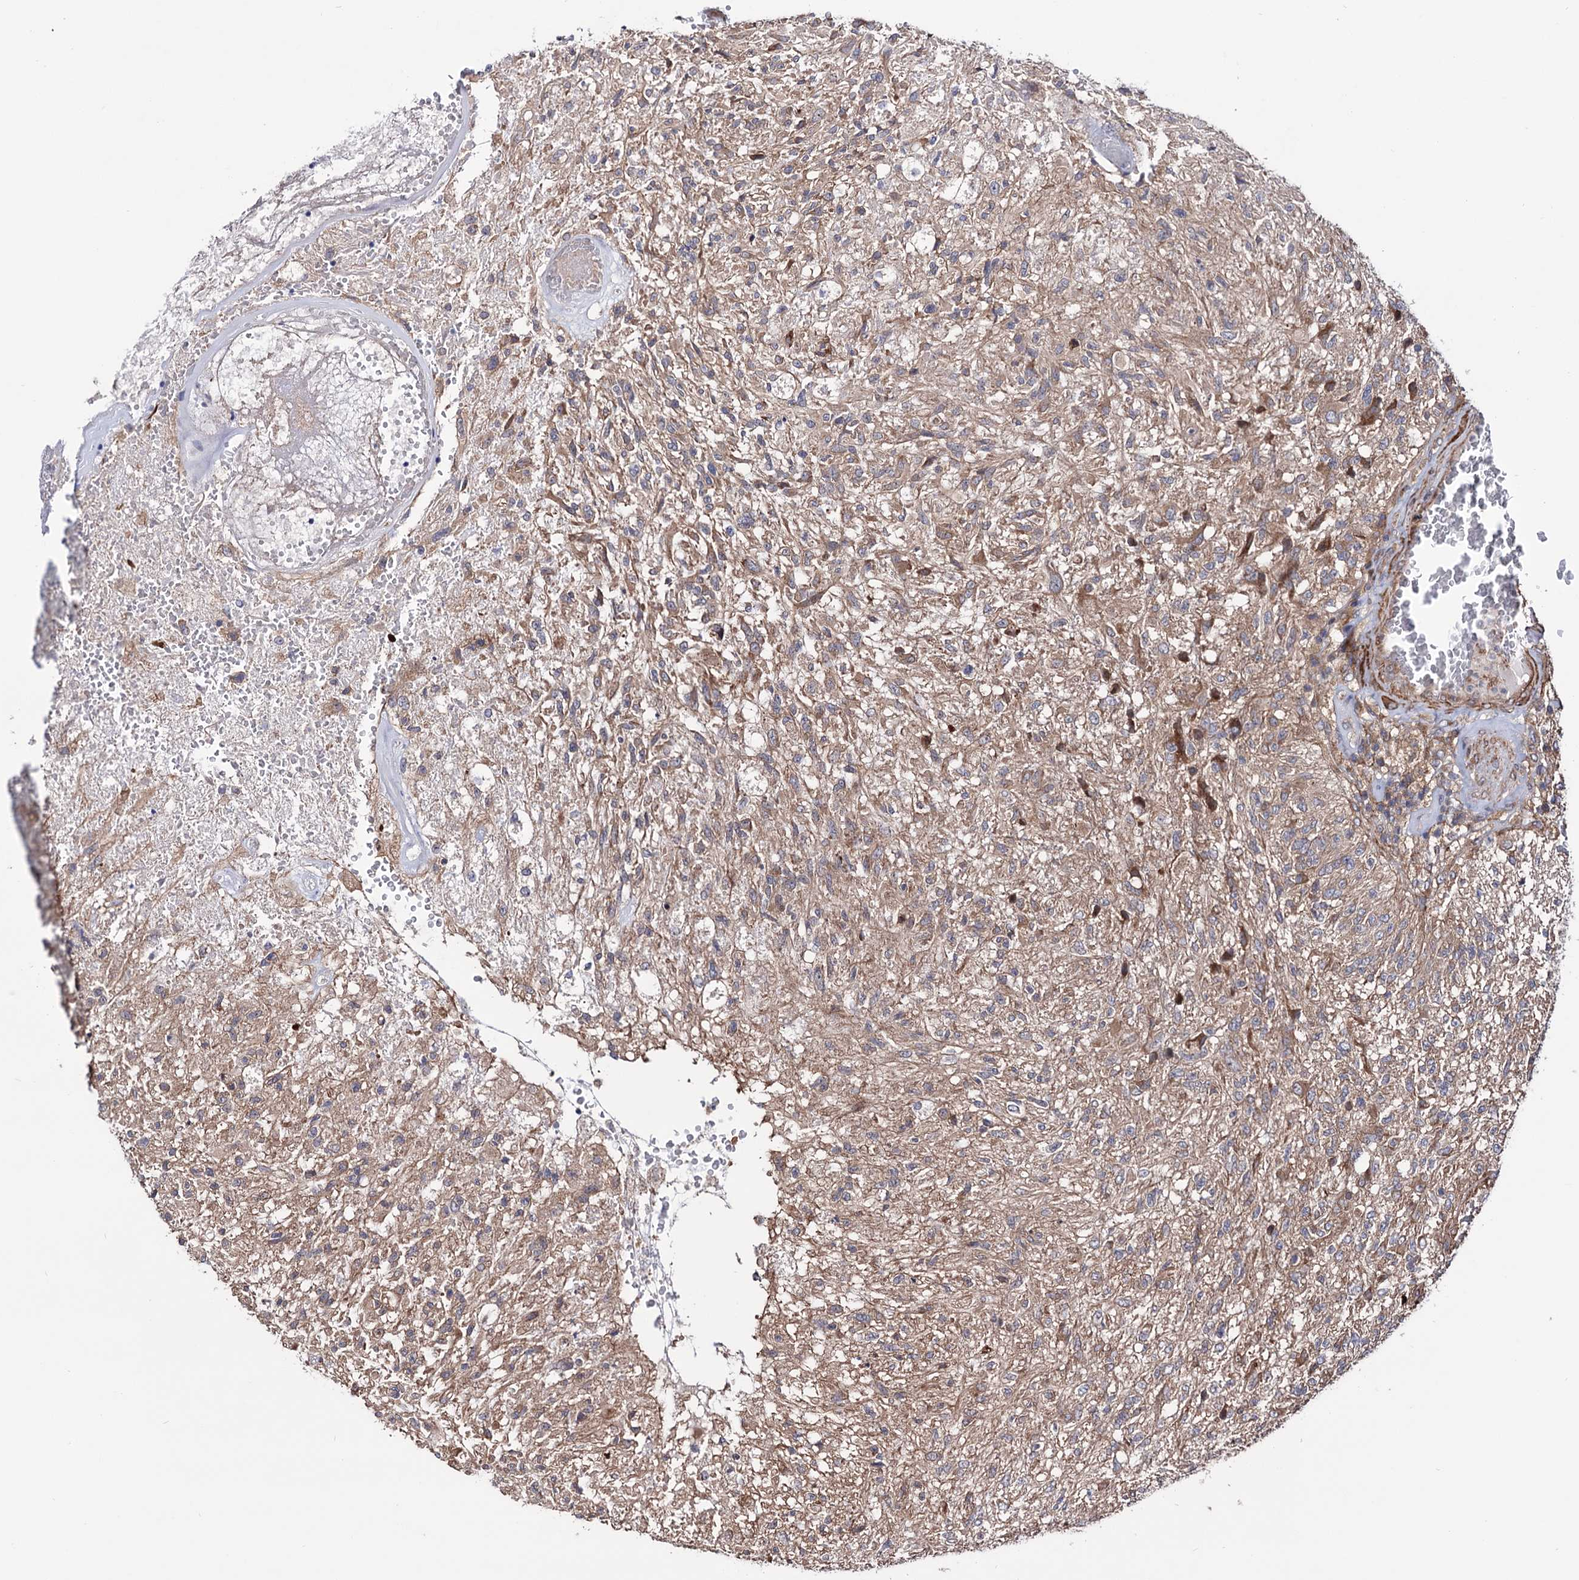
{"staining": {"intensity": "weak", "quantity": "<25%", "location": "cytoplasmic/membranous"}, "tissue": "glioma", "cell_type": "Tumor cells", "image_type": "cancer", "snomed": [{"axis": "morphology", "description": "Glioma, malignant, High grade"}, {"axis": "topography", "description": "Brain"}], "caption": "Human malignant glioma (high-grade) stained for a protein using immunohistochemistry shows no expression in tumor cells.", "gene": "FERMT2", "patient": {"sex": "male", "age": 56}}